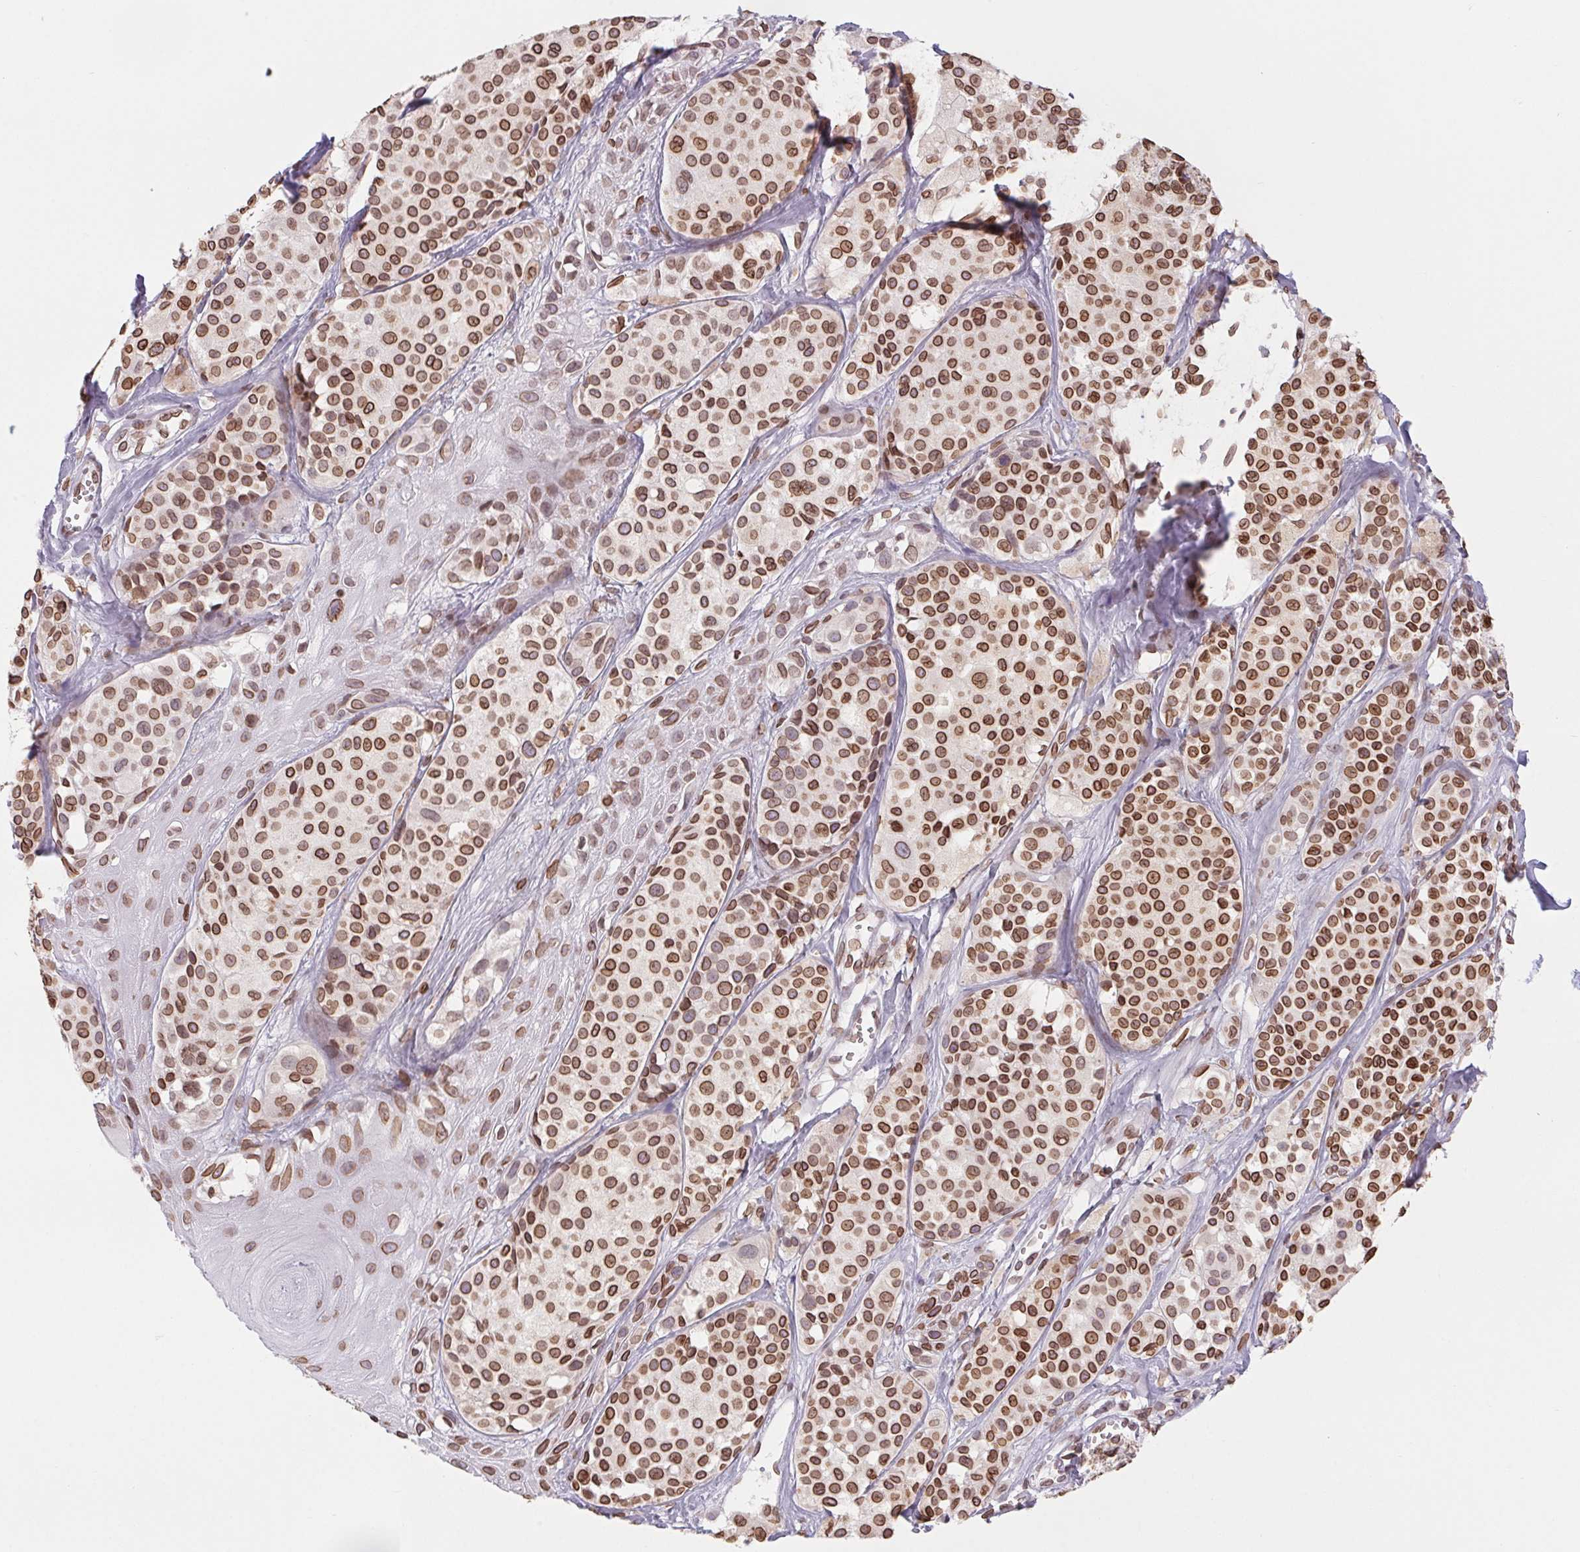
{"staining": {"intensity": "strong", "quantity": ">75%", "location": "cytoplasmic/membranous,nuclear"}, "tissue": "melanoma", "cell_type": "Tumor cells", "image_type": "cancer", "snomed": [{"axis": "morphology", "description": "Malignant melanoma, NOS"}, {"axis": "topography", "description": "Skin"}], "caption": "A high amount of strong cytoplasmic/membranous and nuclear staining is identified in about >75% of tumor cells in malignant melanoma tissue.", "gene": "LMNB2", "patient": {"sex": "male", "age": 77}}